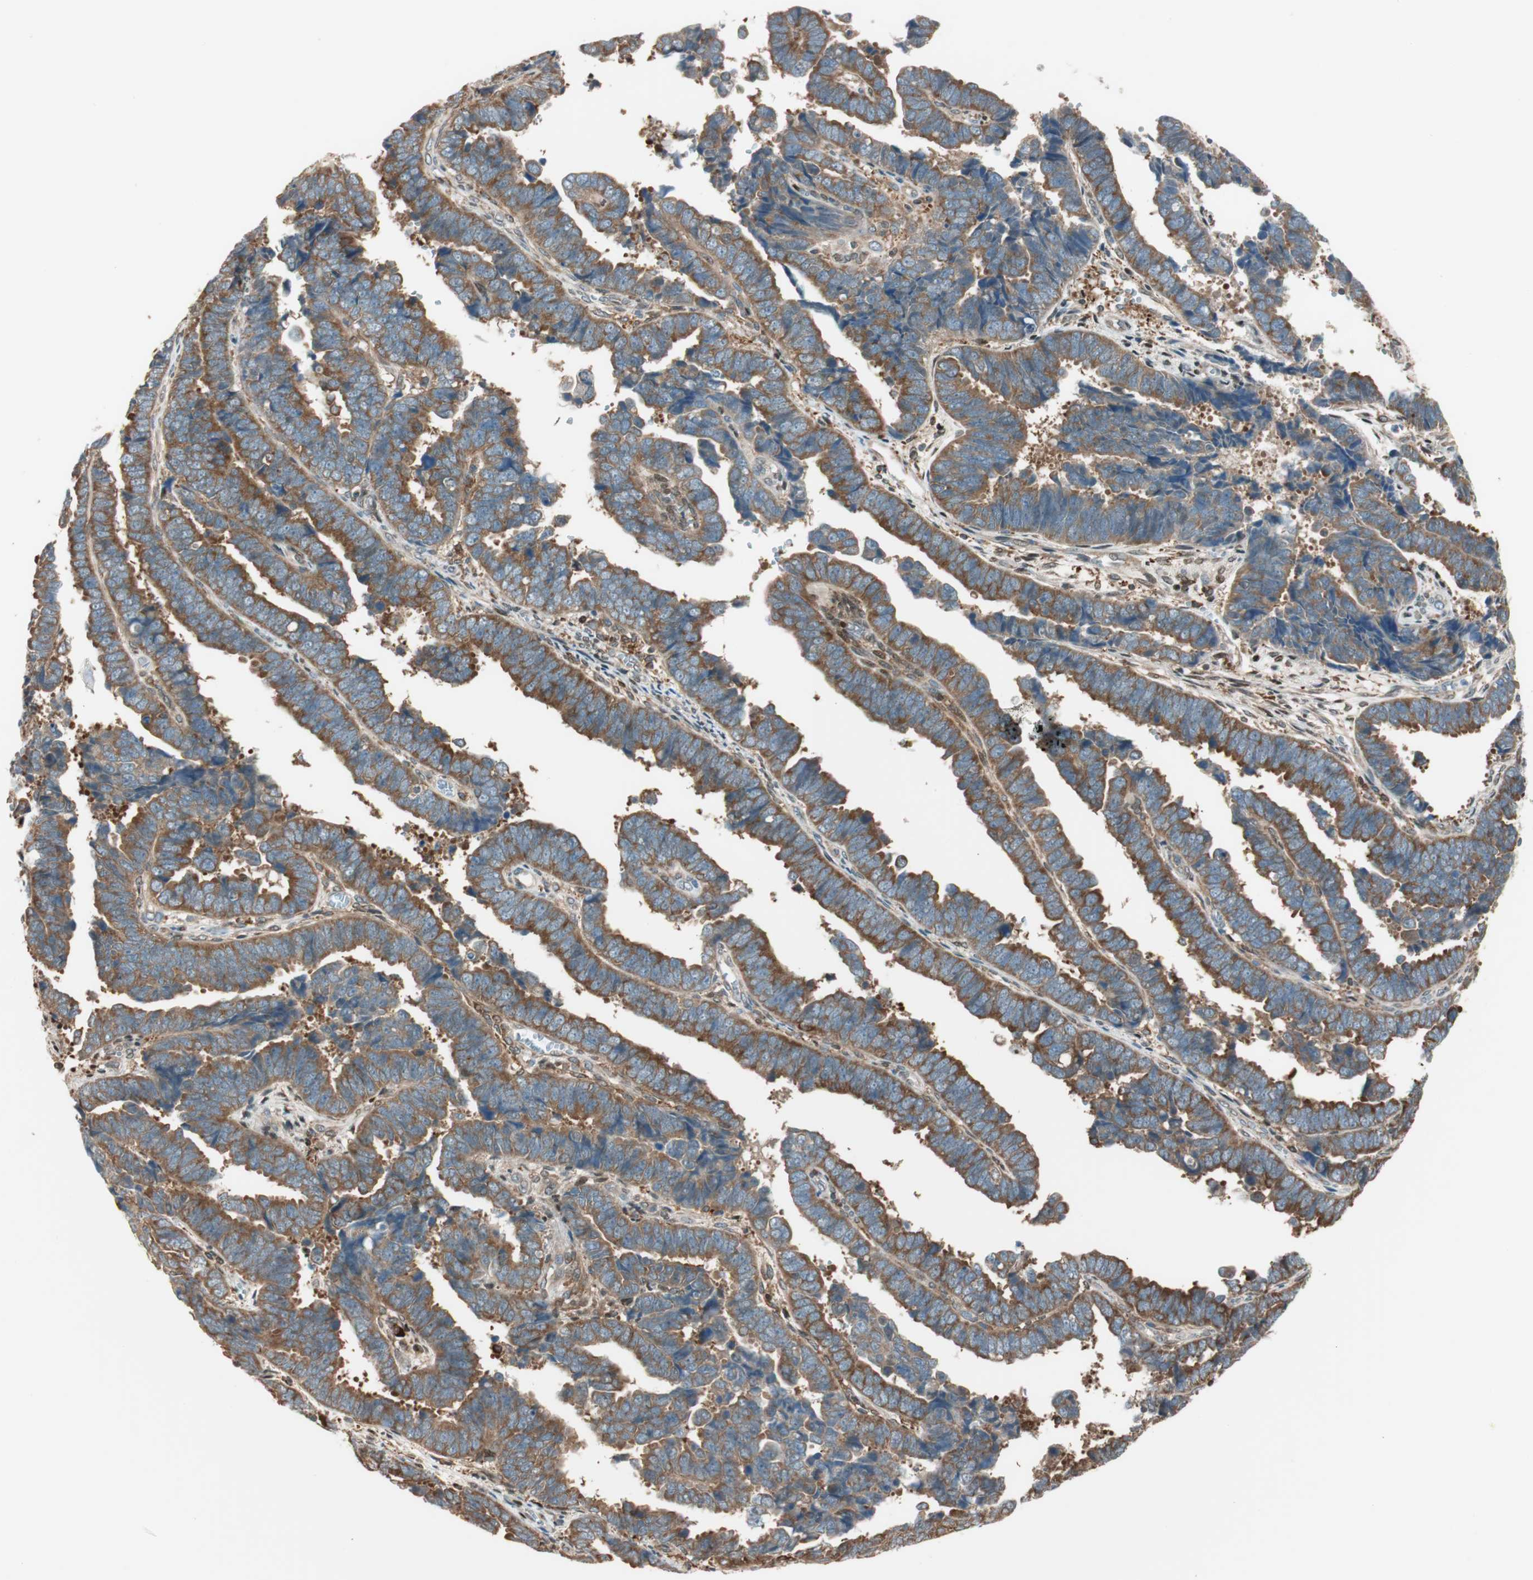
{"staining": {"intensity": "strong", "quantity": ">75%", "location": "cytoplasmic/membranous"}, "tissue": "endometrial cancer", "cell_type": "Tumor cells", "image_type": "cancer", "snomed": [{"axis": "morphology", "description": "Adenocarcinoma, NOS"}, {"axis": "topography", "description": "Endometrium"}], "caption": "This image reveals adenocarcinoma (endometrial) stained with immunohistochemistry (IHC) to label a protein in brown. The cytoplasmic/membranous of tumor cells show strong positivity for the protein. Nuclei are counter-stained blue.", "gene": "BIN1", "patient": {"sex": "female", "age": 75}}